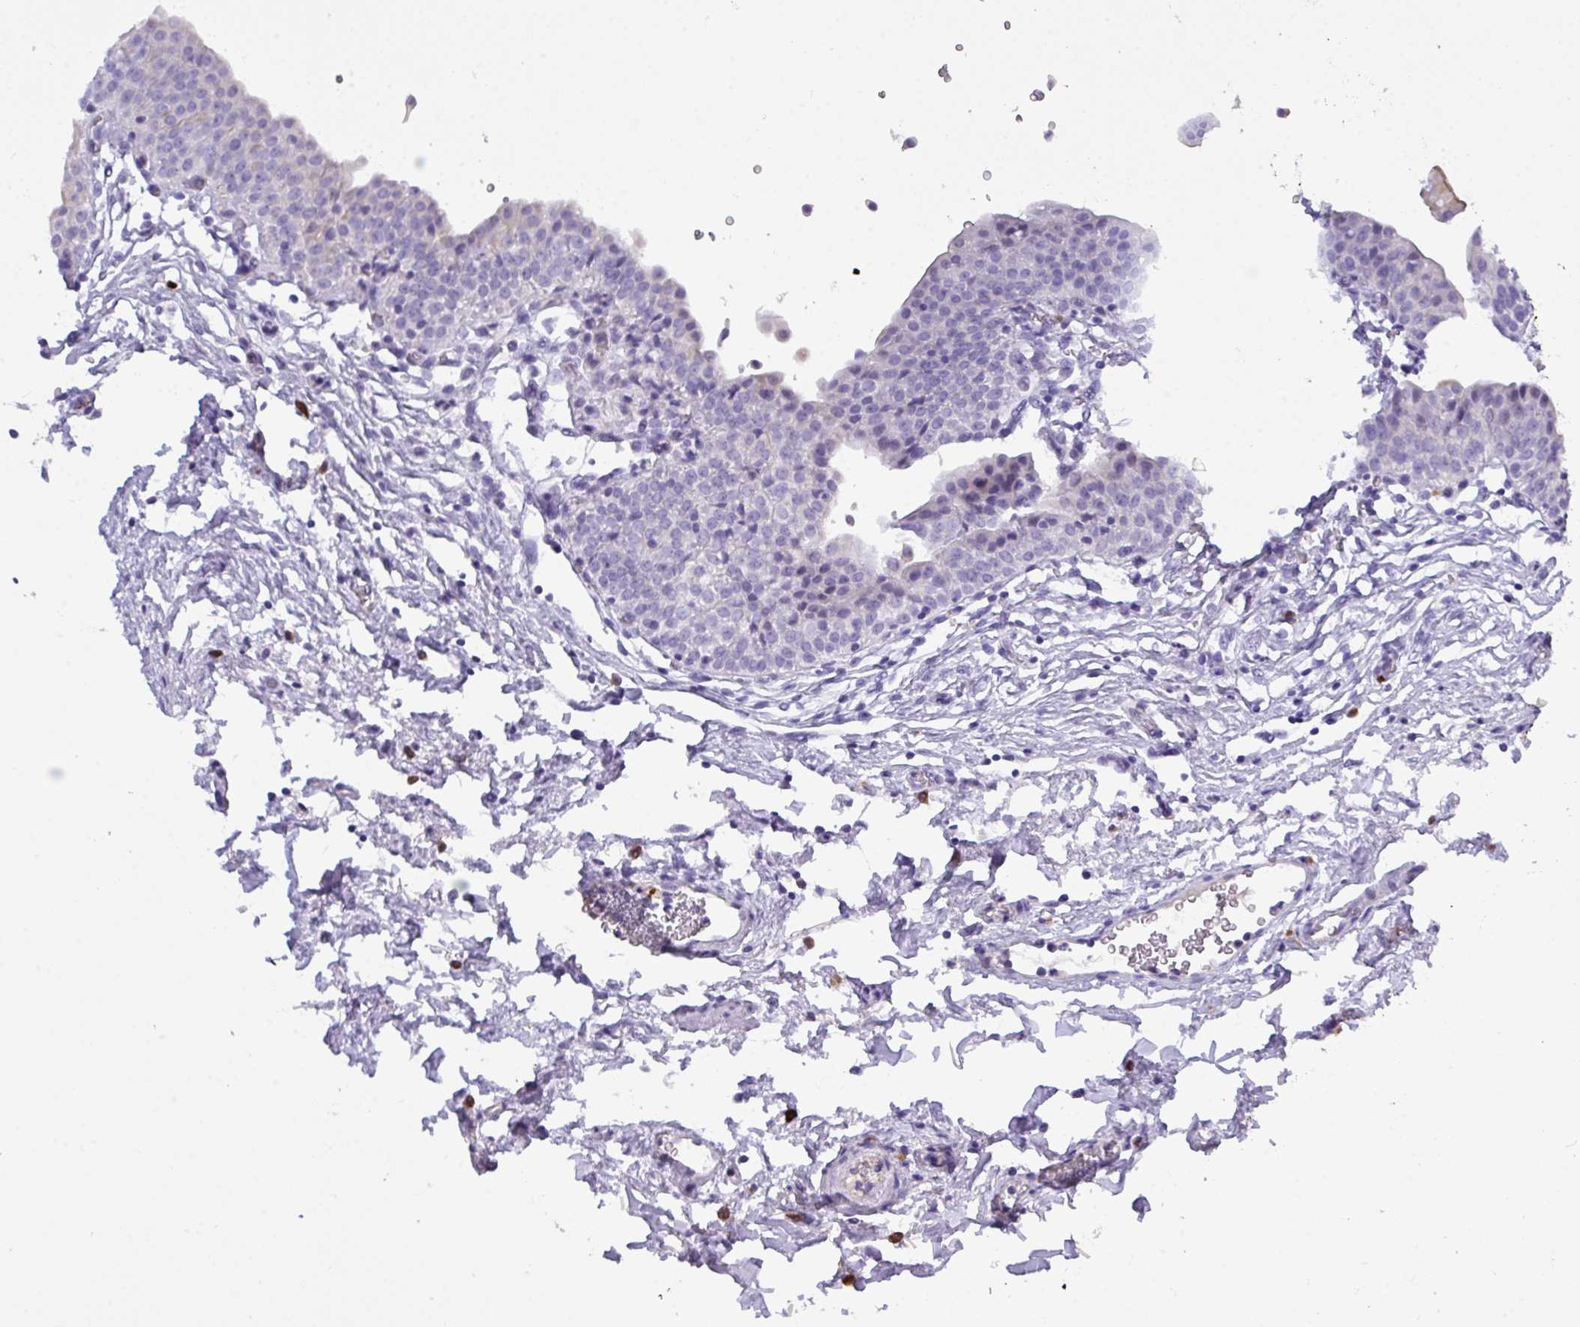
{"staining": {"intensity": "weak", "quantity": "<25%", "location": "cytoplasmic/membranous"}, "tissue": "urinary bladder", "cell_type": "Urothelial cells", "image_type": "normal", "snomed": [{"axis": "morphology", "description": "Normal tissue, NOS"}, {"axis": "topography", "description": "Urinary bladder"}, {"axis": "topography", "description": "Peripheral nerve tissue"}], "caption": "High magnification brightfield microscopy of unremarkable urinary bladder stained with DAB (3,3'-diaminobenzidine) (brown) and counterstained with hematoxylin (blue): urothelial cells show no significant positivity. Brightfield microscopy of immunohistochemistry stained with DAB (3,3'-diaminobenzidine) (brown) and hematoxylin (blue), captured at high magnification.", "gene": "MRM2", "patient": {"sex": "male", "age": 55}}